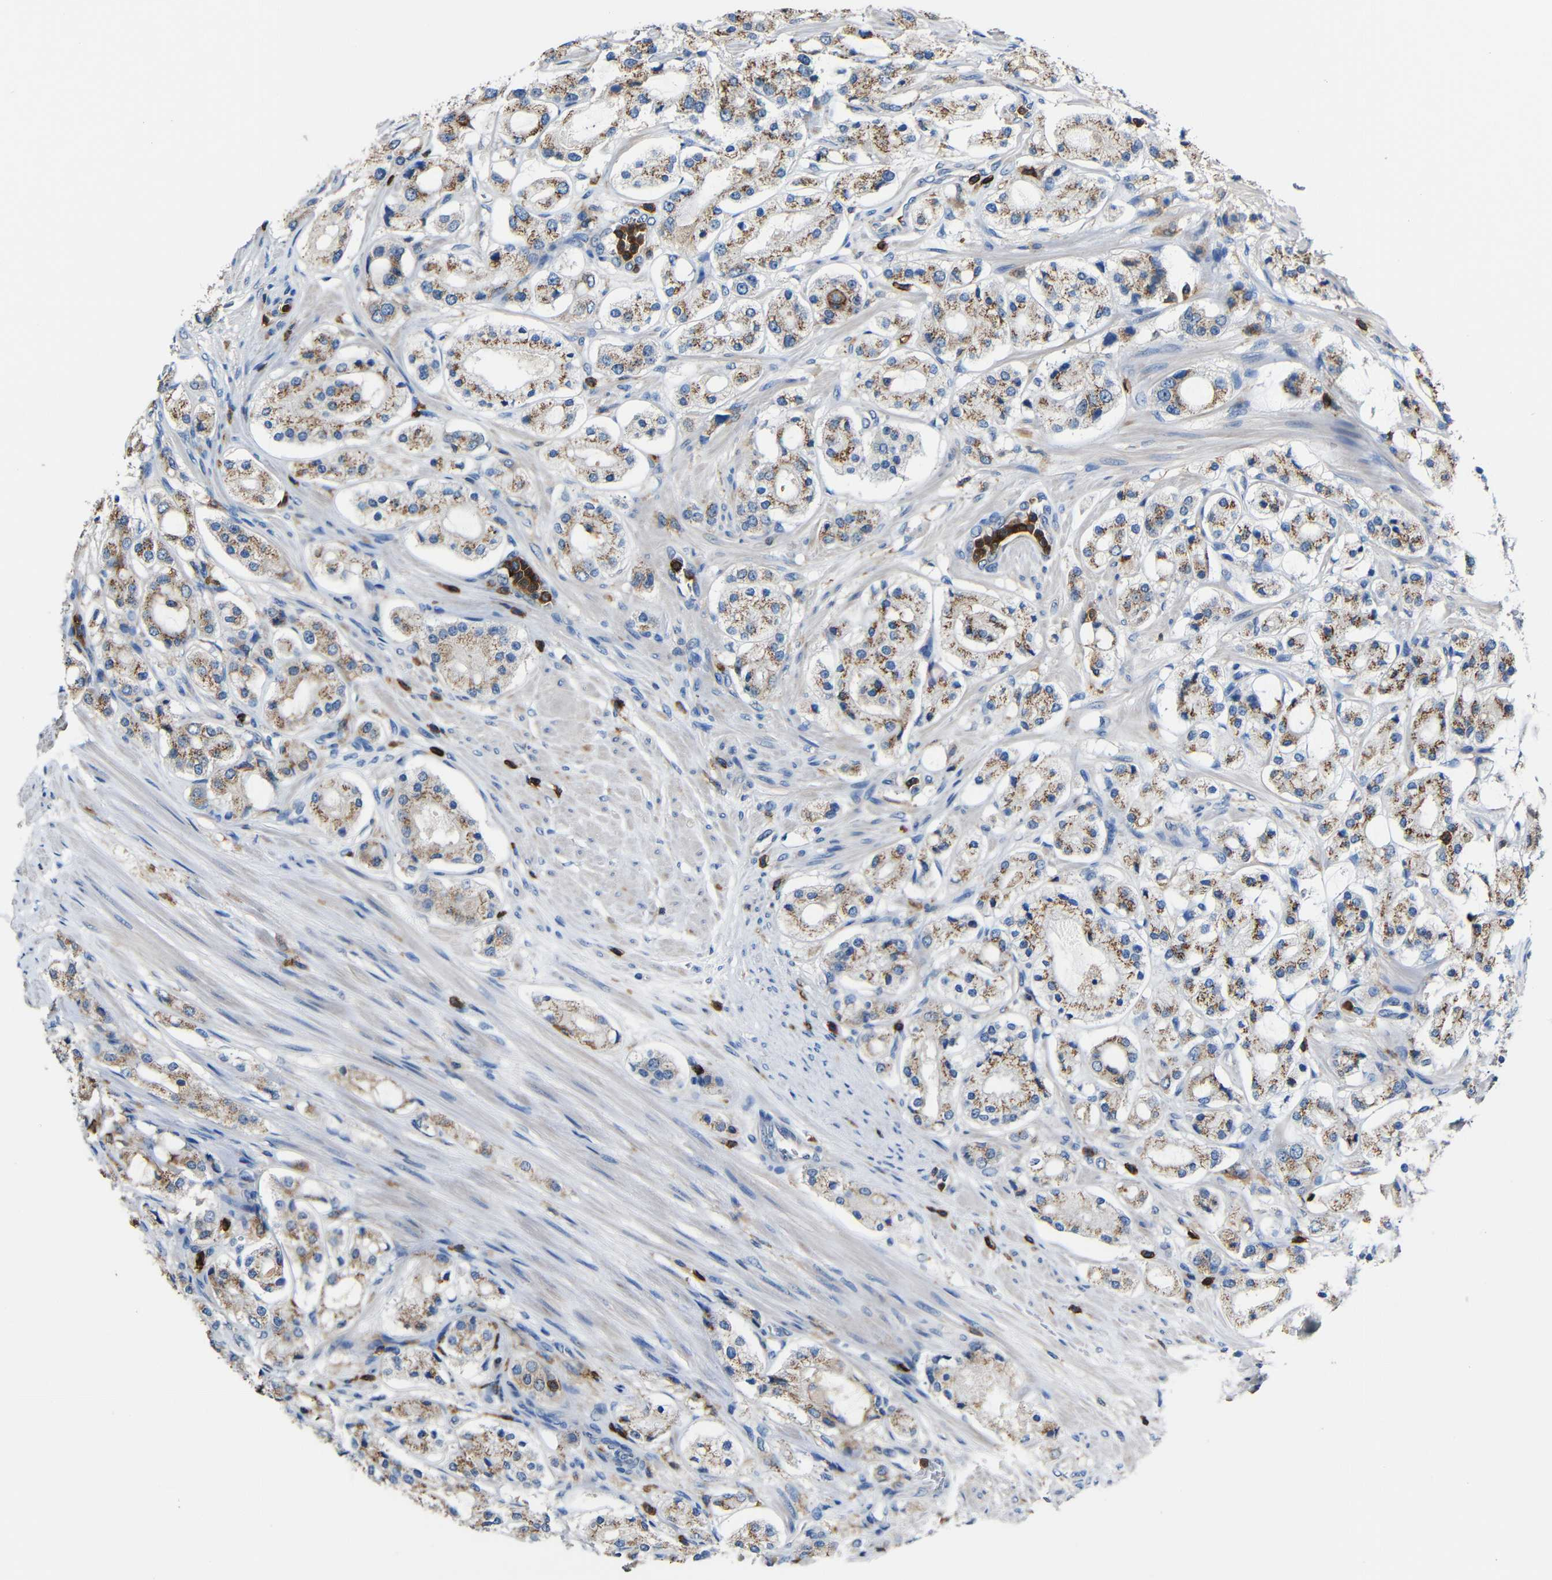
{"staining": {"intensity": "moderate", "quantity": ">75%", "location": "cytoplasmic/membranous"}, "tissue": "prostate cancer", "cell_type": "Tumor cells", "image_type": "cancer", "snomed": [{"axis": "morphology", "description": "Adenocarcinoma, High grade"}, {"axis": "topography", "description": "Prostate"}], "caption": "Immunohistochemistry micrograph of human prostate adenocarcinoma (high-grade) stained for a protein (brown), which demonstrates medium levels of moderate cytoplasmic/membranous expression in approximately >75% of tumor cells.", "gene": "P2RY12", "patient": {"sex": "male", "age": 65}}